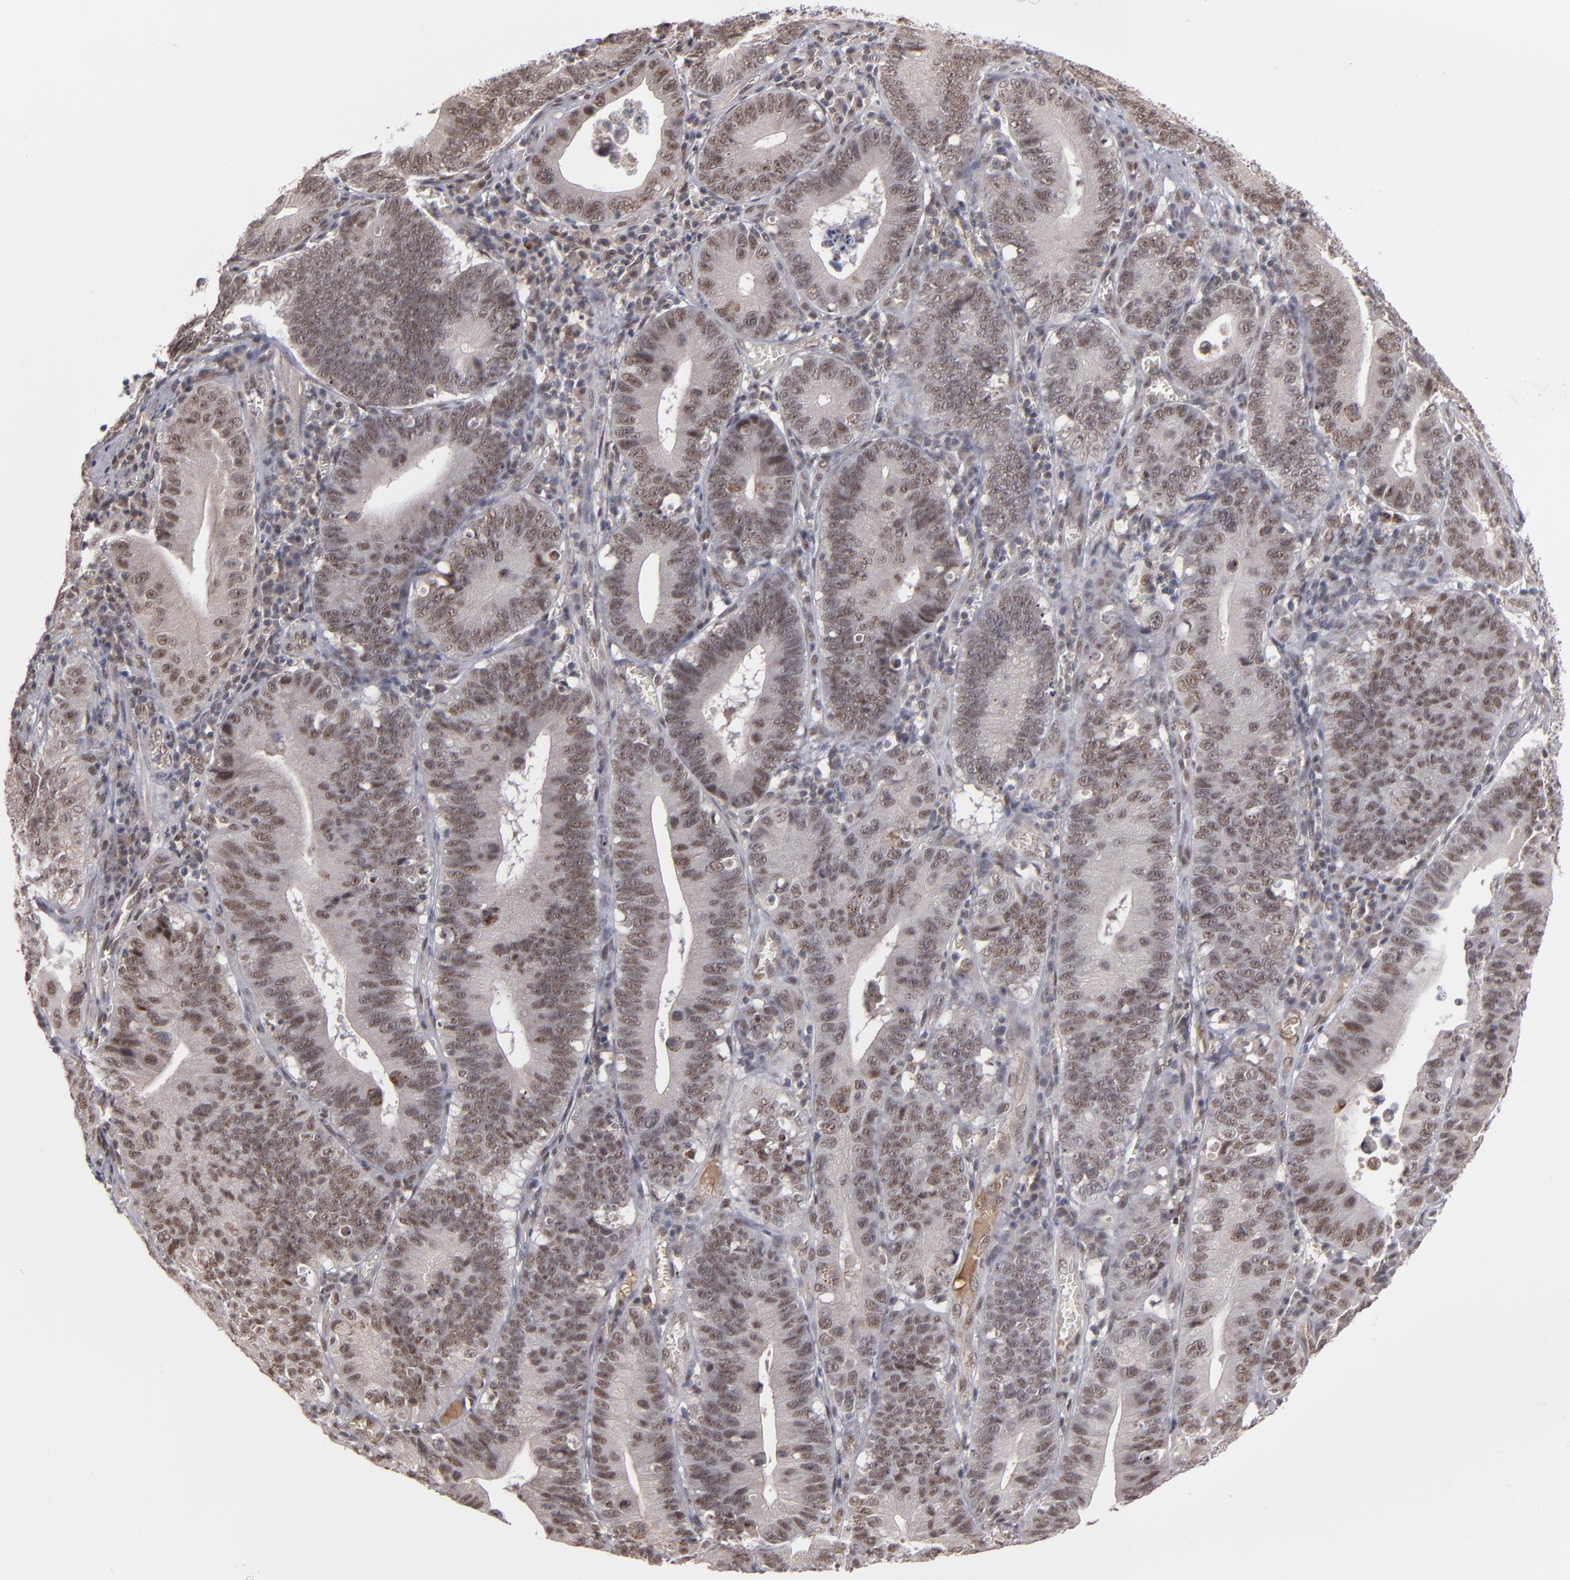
{"staining": {"intensity": "moderate", "quantity": ">75%", "location": "nuclear"}, "tissue": "stomach cancer", "cell_type": "Tumor cells", "image_type": "cancer", "snomed": [{"axis": "morphology", "description": "Adenocarcinoma, NOS"}, {"axis": "topography", "description": "Stomach"}, {"axis": "topography", "description": "Gastric cardia"}], "caption": "A brown stain labels moderate nuclear positivity of a protein in human stomach cancer (adenocarcinoma) tumor cells.", "gene": "ZNF234", "patient": {"sex": "male", "age": 59}}